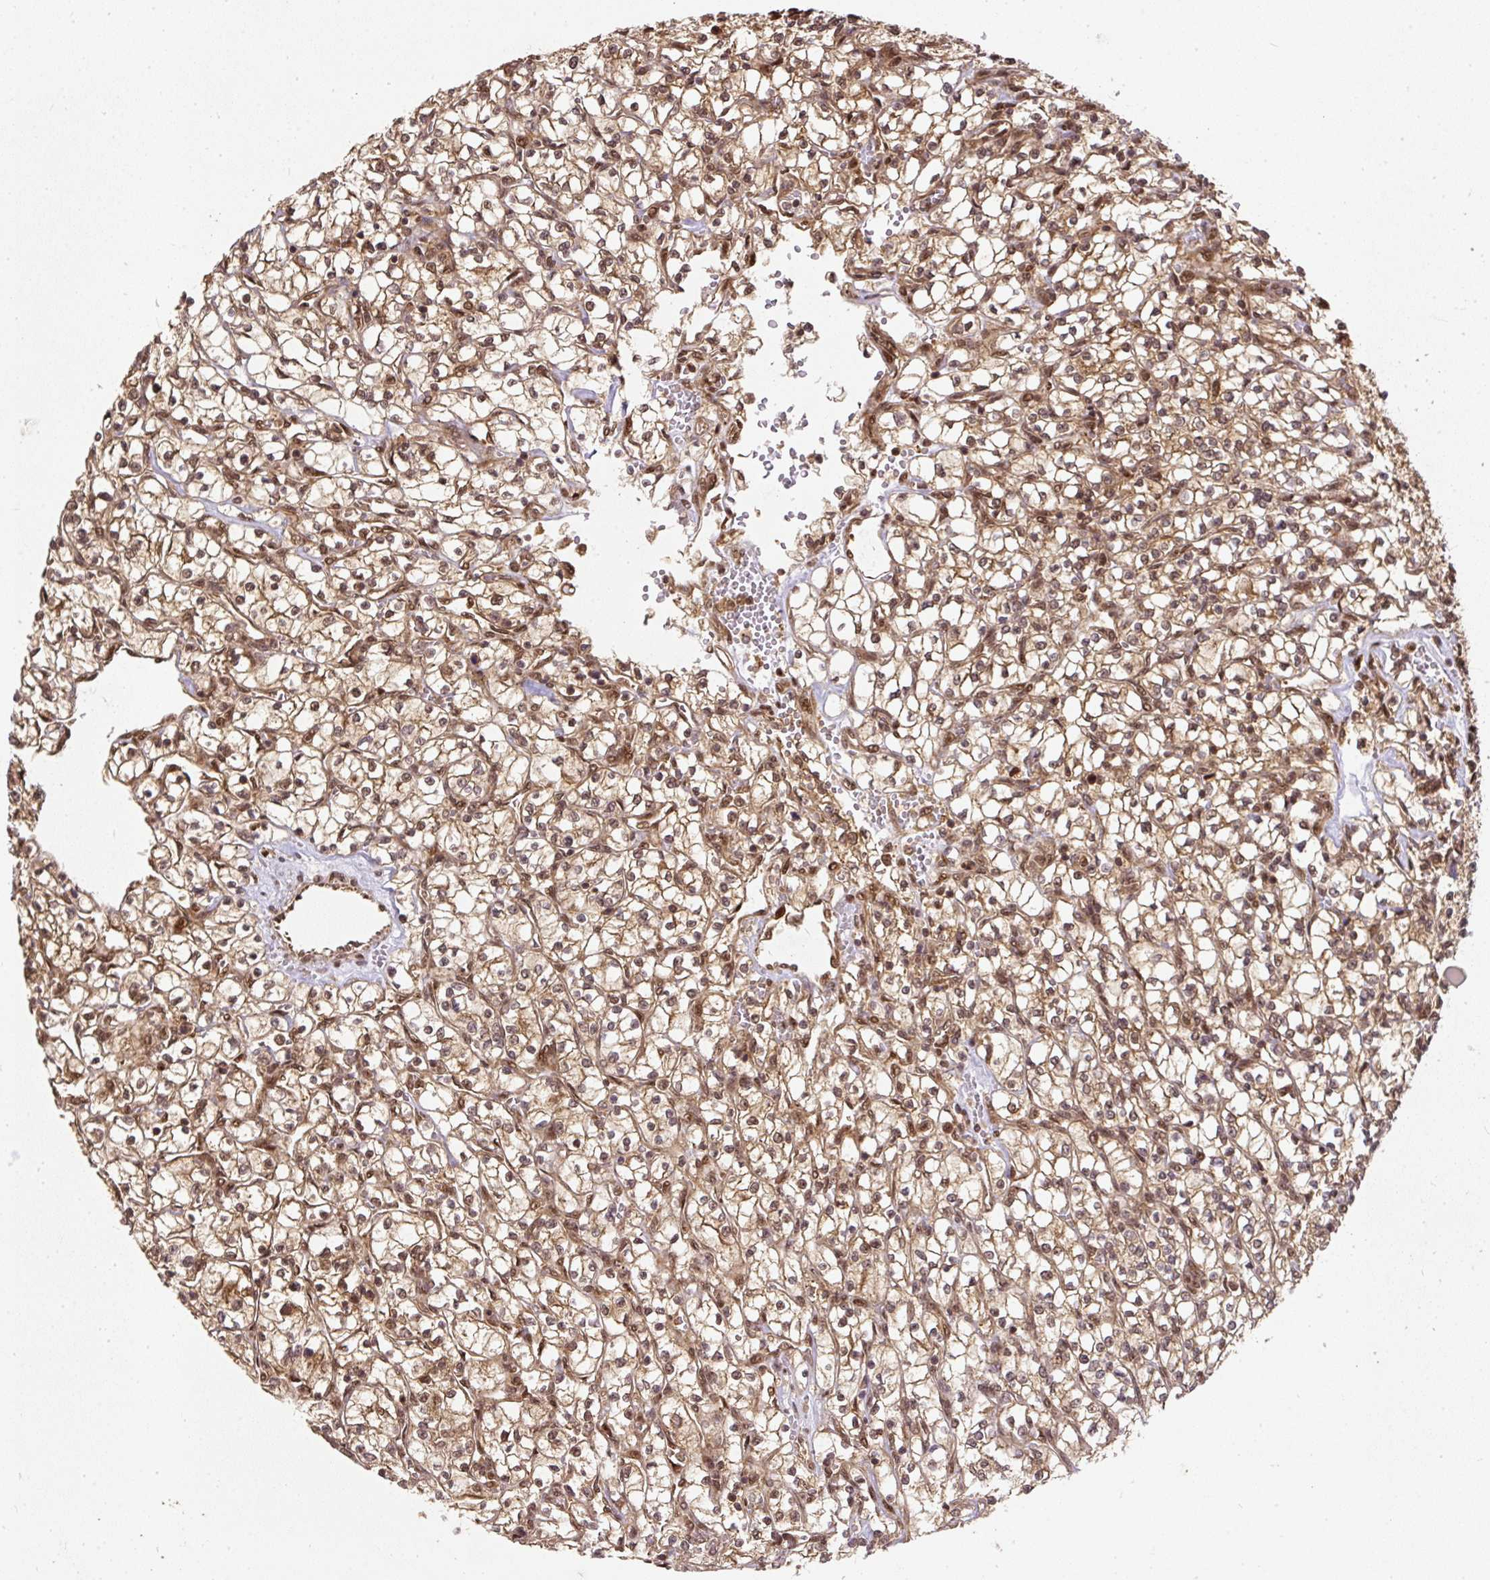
{"staining": {"intensity": "moderate", "quantity": ">75%", "location": "cytoplasmic/membranous,nuclear"}, "tissue": "renal cancer", "cell_type": "Tumor cells", "image_type": "cancer", "snomed": [{"axis": "morphology", "description": "Adenocarcinoma, NOS"}, {"axis": "topography", "description": "Kidney"}], "caption": "There is medium levels of moderate cytoplasmic/membranous and nuclear positivity in tumor cells of adenocarcinoma (renal), as demonstrated by immunohistochemical staining (brown color).", "gene": "PSMD1", "patient": {"sex": "female", "age": 64}}